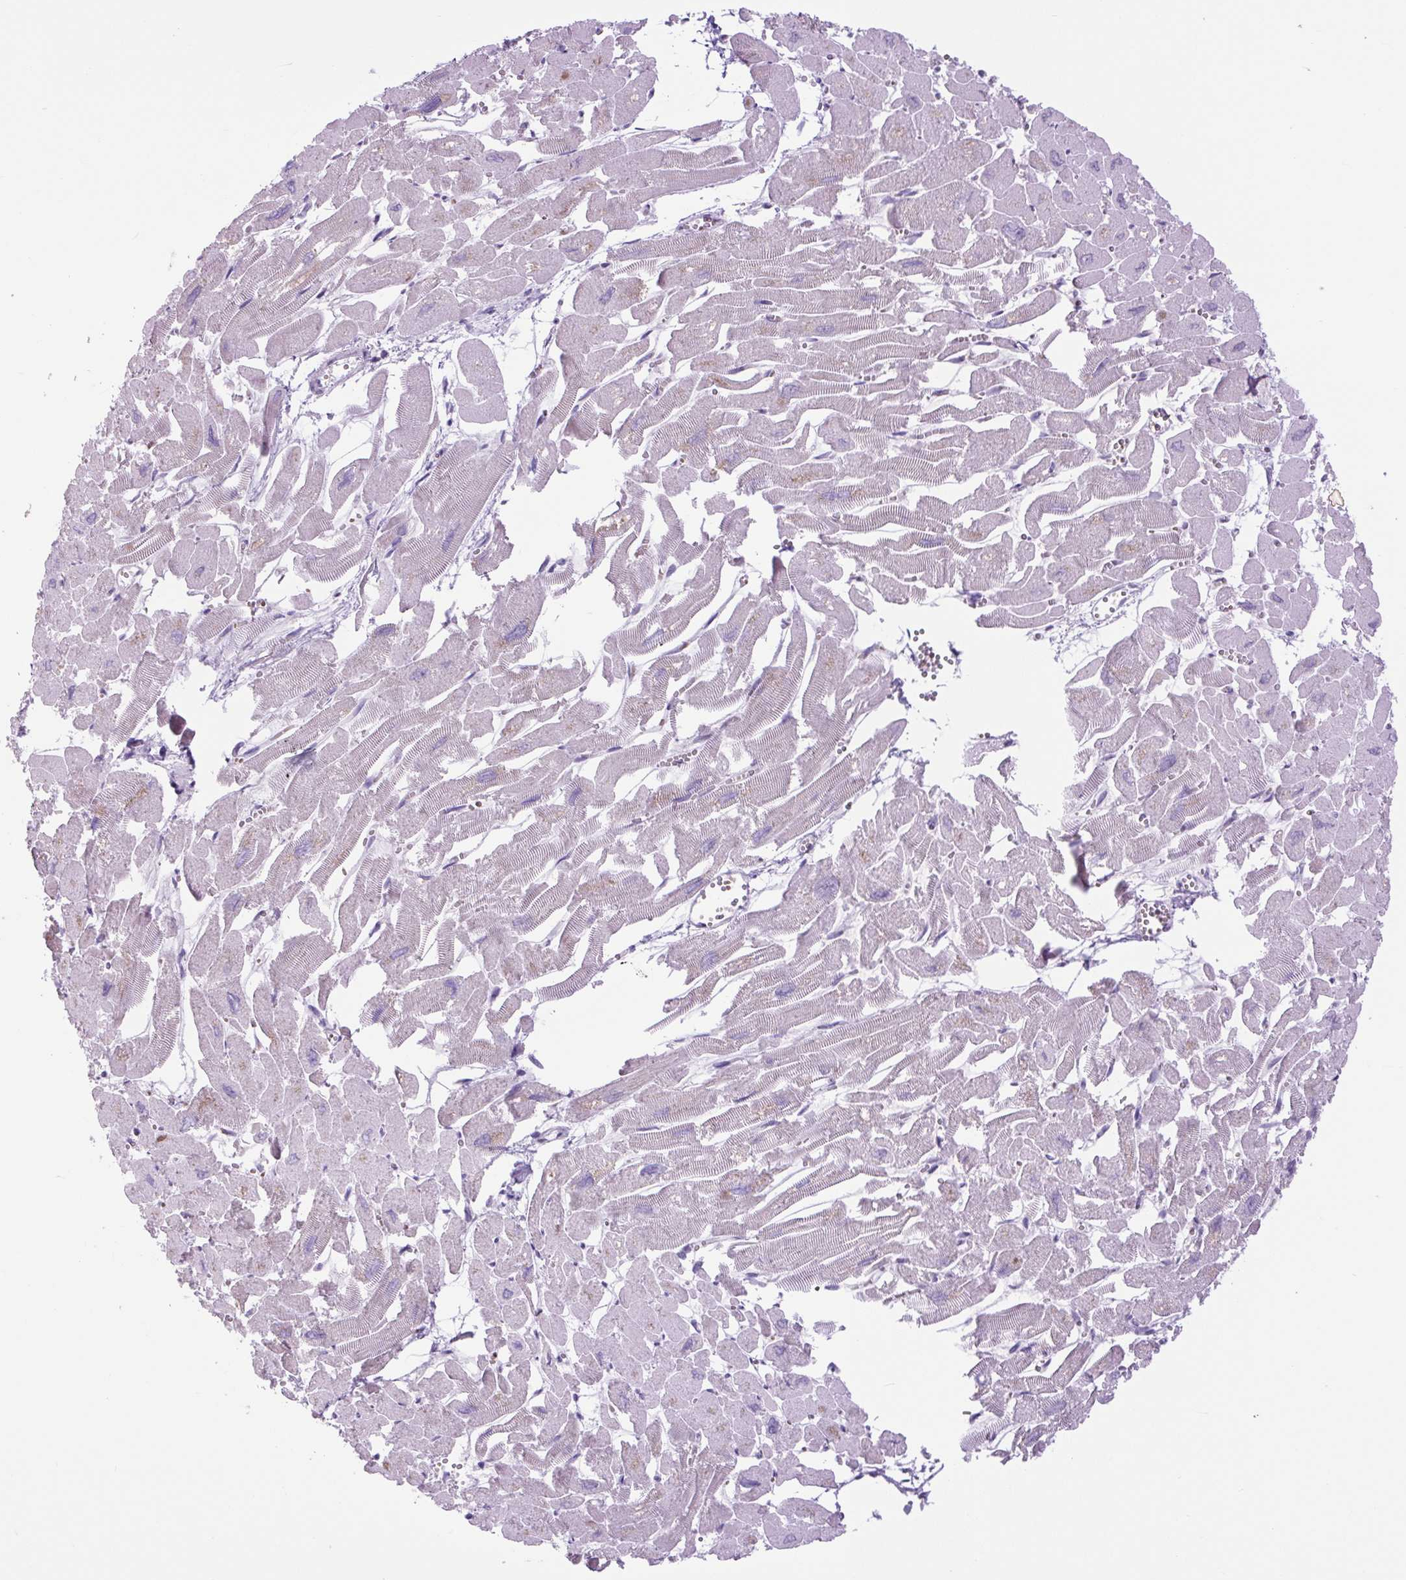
{"staining": {"intensity": "moderate", "quantity": "25%-75%", "location": "cytoplasmic/membranous"}, "tissue": "heart muscle", "cell_type": "Cardiomyocytes", "image_type": "normal", "snomed": [{"axis": "morphology", "description": "Normal tissue, NOS"}, {"axis": "topography", "description": "Heart"}], "caption": "A brown stain labels moderate cytoplasmic/membranous expression of a protein in cardiomyocytes of benign heart muscle. The protein of interest is shown in brown color, while the nuclei are stained blue.", "gene": "SCO2", "patient": {"sex": "male", "age": 54}}